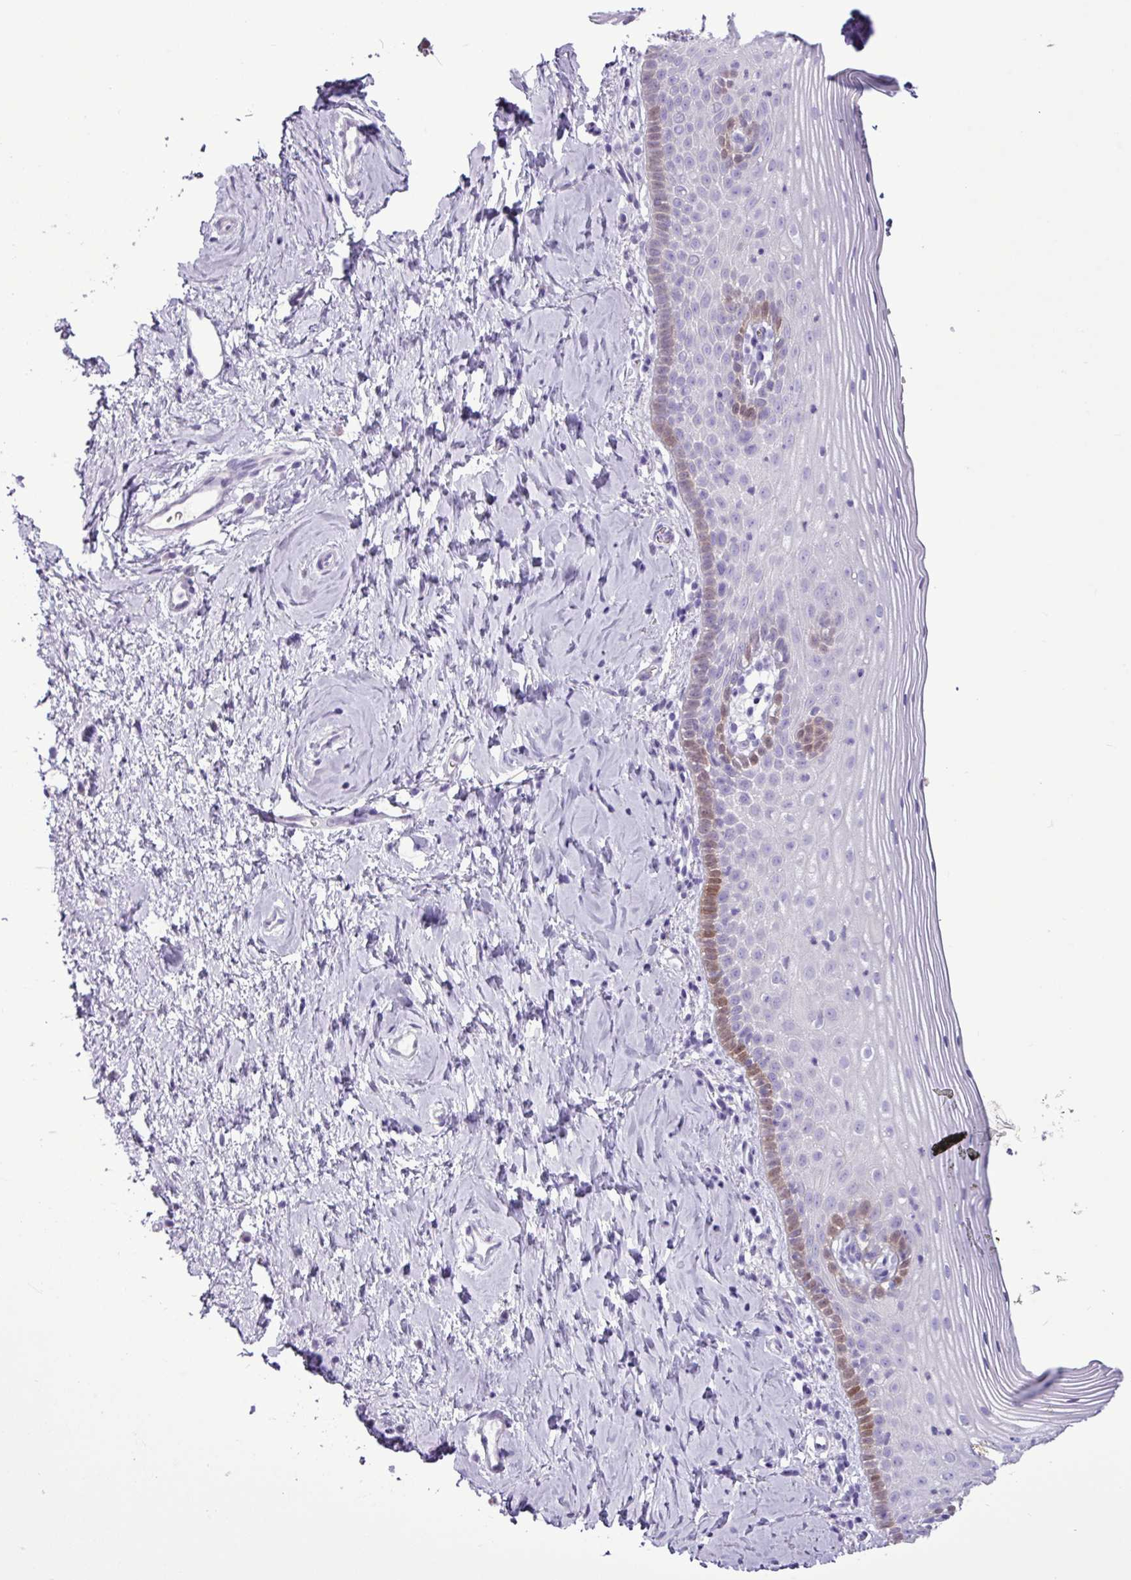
{"staining": {"intensity": "negative", "quantity": "none", "location": "none"}, "tissue": "cervix", "cell_type": "Glandular cells", "image_type": "normal", "snomed": [{"axis": "morphology", "description": "Normal tissue, NOS"}, {"axis": "topography", "description": "Cervix"}], "caption": "This is a histopathology image of immunohistochemistry staining of benign cervix, which shows no expression in glandular cells.", "gene": "ALDH3A1", "patient": {"sex": "female", "age": 44}}